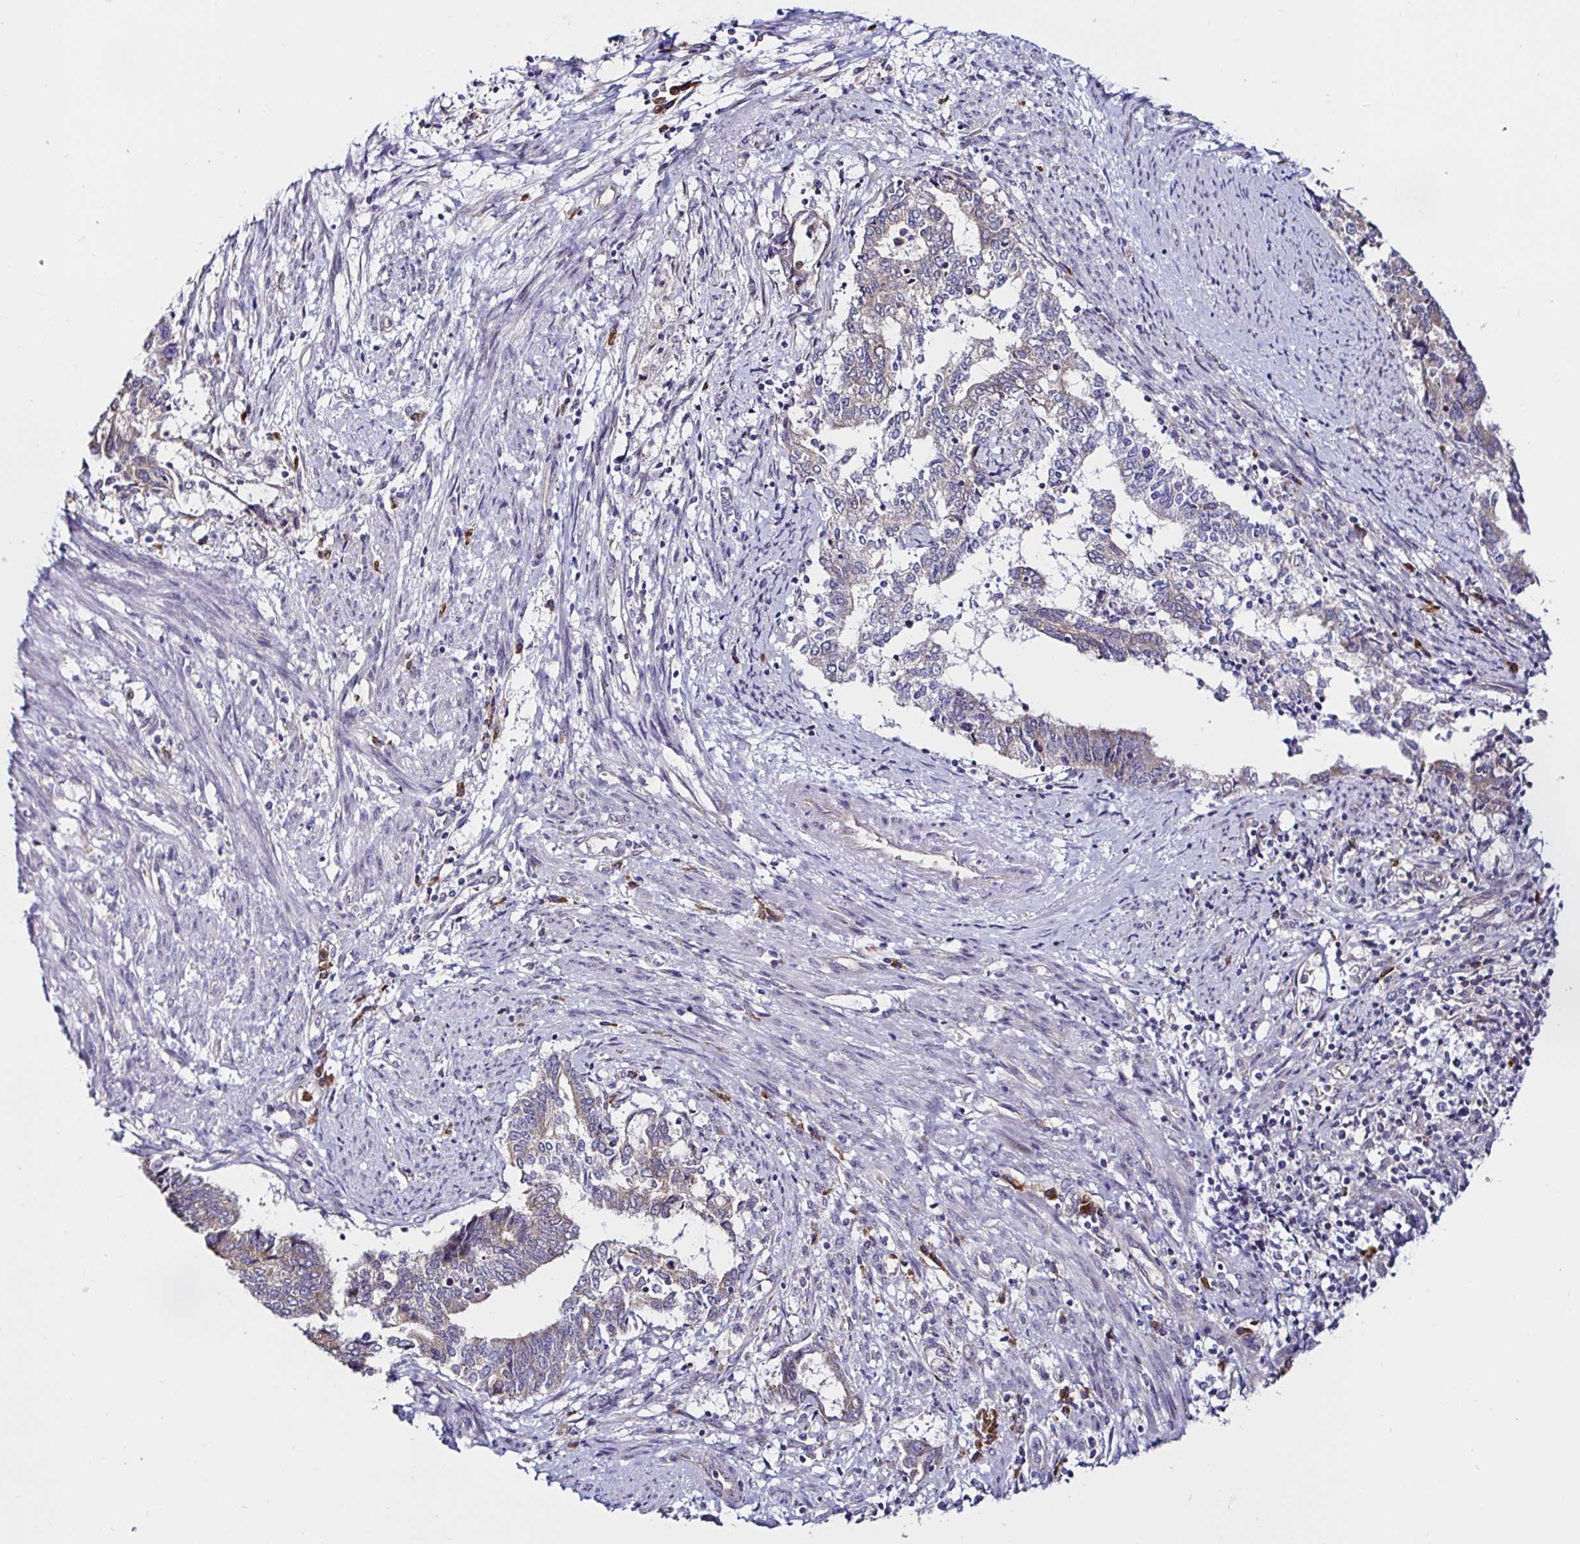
{"staining": {"intensity": "weak", "quantity": "25%-75%", "location": "cytoplasmic/membranous"}, "tissue": "endometrial cancer", "cell_type": "Tumor cells", "image_type": "cancer", "snomed": [{"axis": "morphology", "description": "Adenocarcinoma, NOS"}, {"axis": "topography", "description": "Endometrium"}], "caption": "Immunohistochemistry histopathology image of neoplastic tissue: endometrial cancer stained using immunohistochemistry displays low levels of weak protein expression localized specifically in the cytoplasmic/membranous of tumor cells, appearing as a cytoplasmic/membranous brown color.", "gene": "VSIG2", "patient": {"sex": "female", "age": 65}}